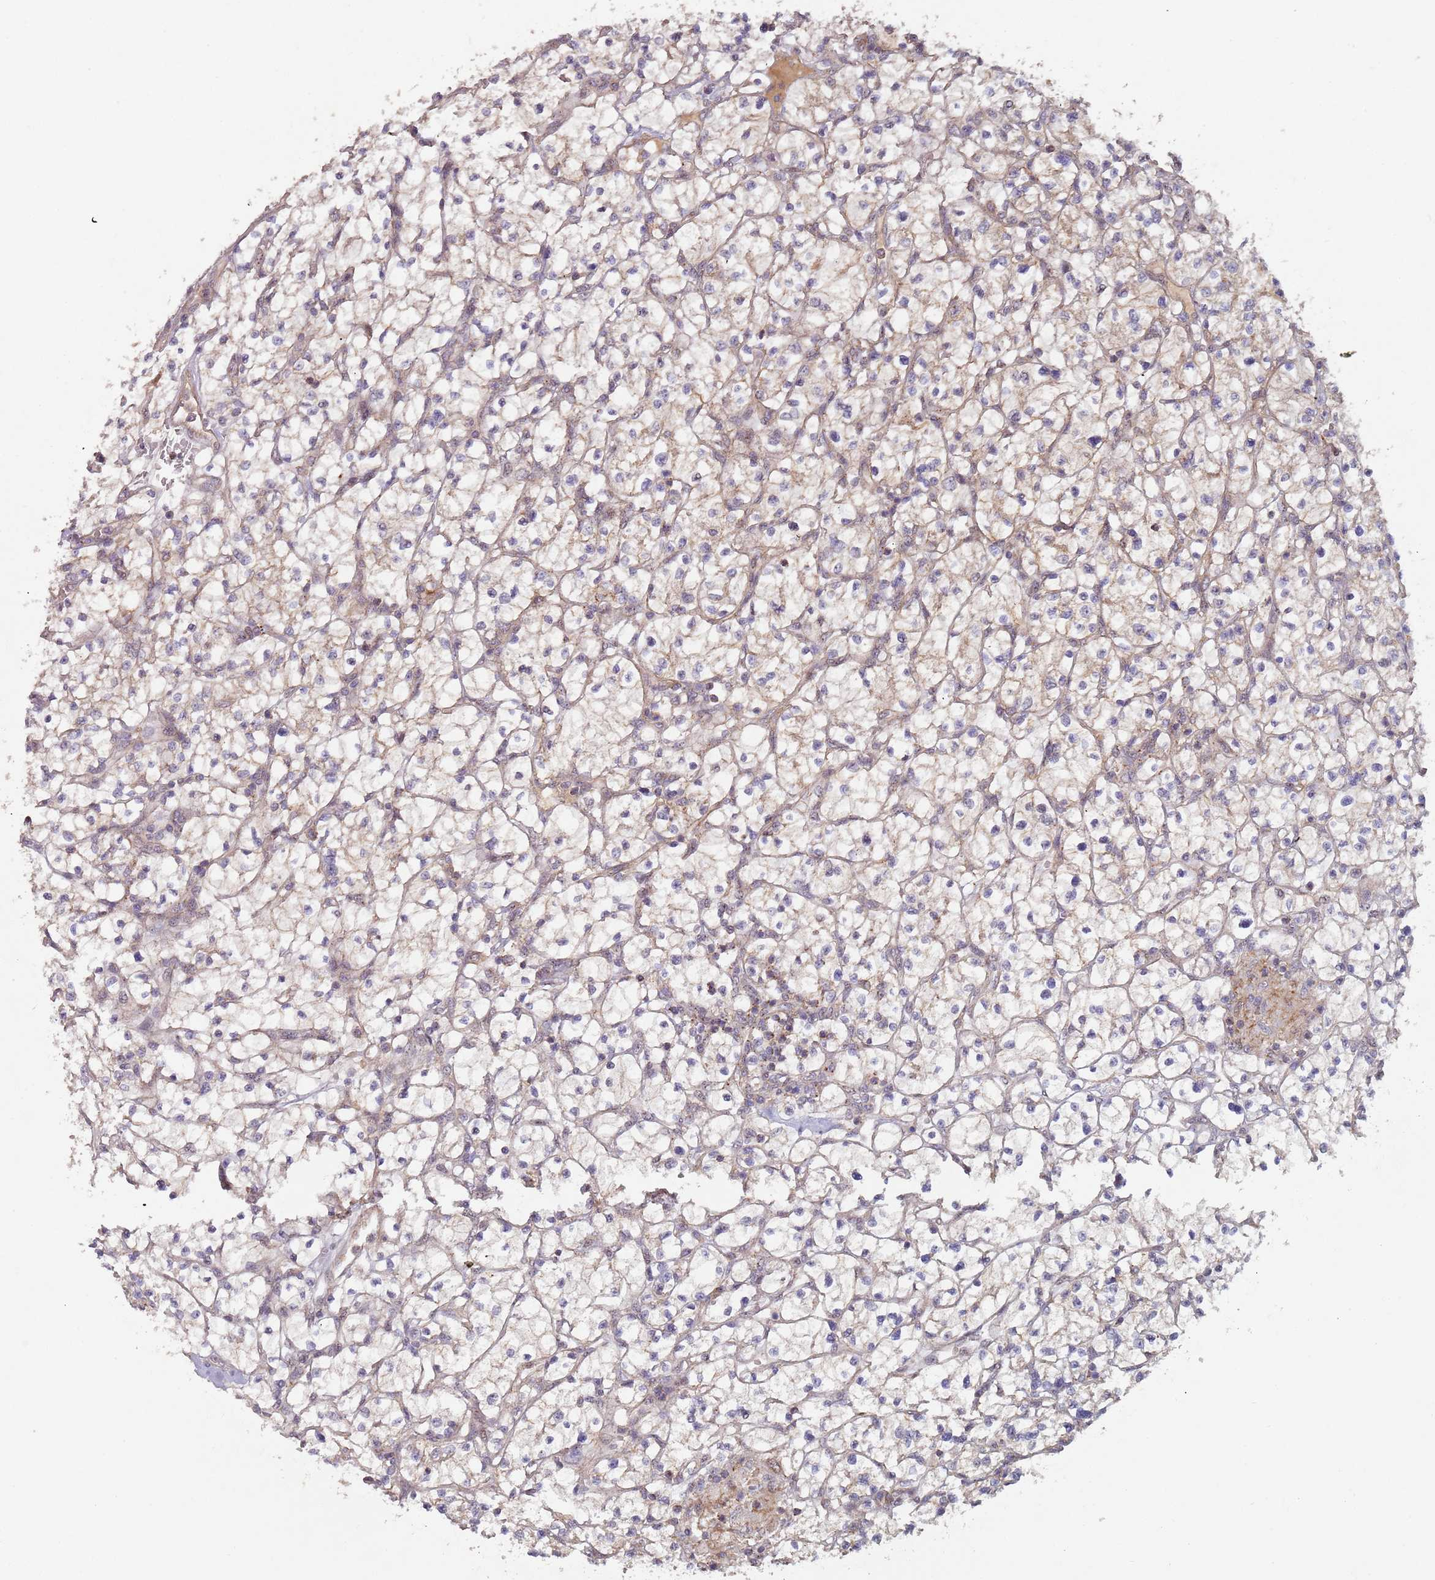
{"staining": {"intensity": "weak", "quantity": "25%-75%", "location": "cytoplasmic/membranous"}, "tissue": "renal cancer", "cell_type": "Tumor cells", "image_type": "cancer", "snomed": [{"axis": "morphology", "description": "Adenocarcinoma, NOS"}, {"axis": "topography", "description": "Kidney"}], "caption": "Immunohistochemical staining of renal adenocarcinoma displays weak cytoplasmic/membranous protein staining in approximately 25%-75% of tumor cells.", "gene": "KANSL1L", "patient": {"sex": "female", "age": 64}}